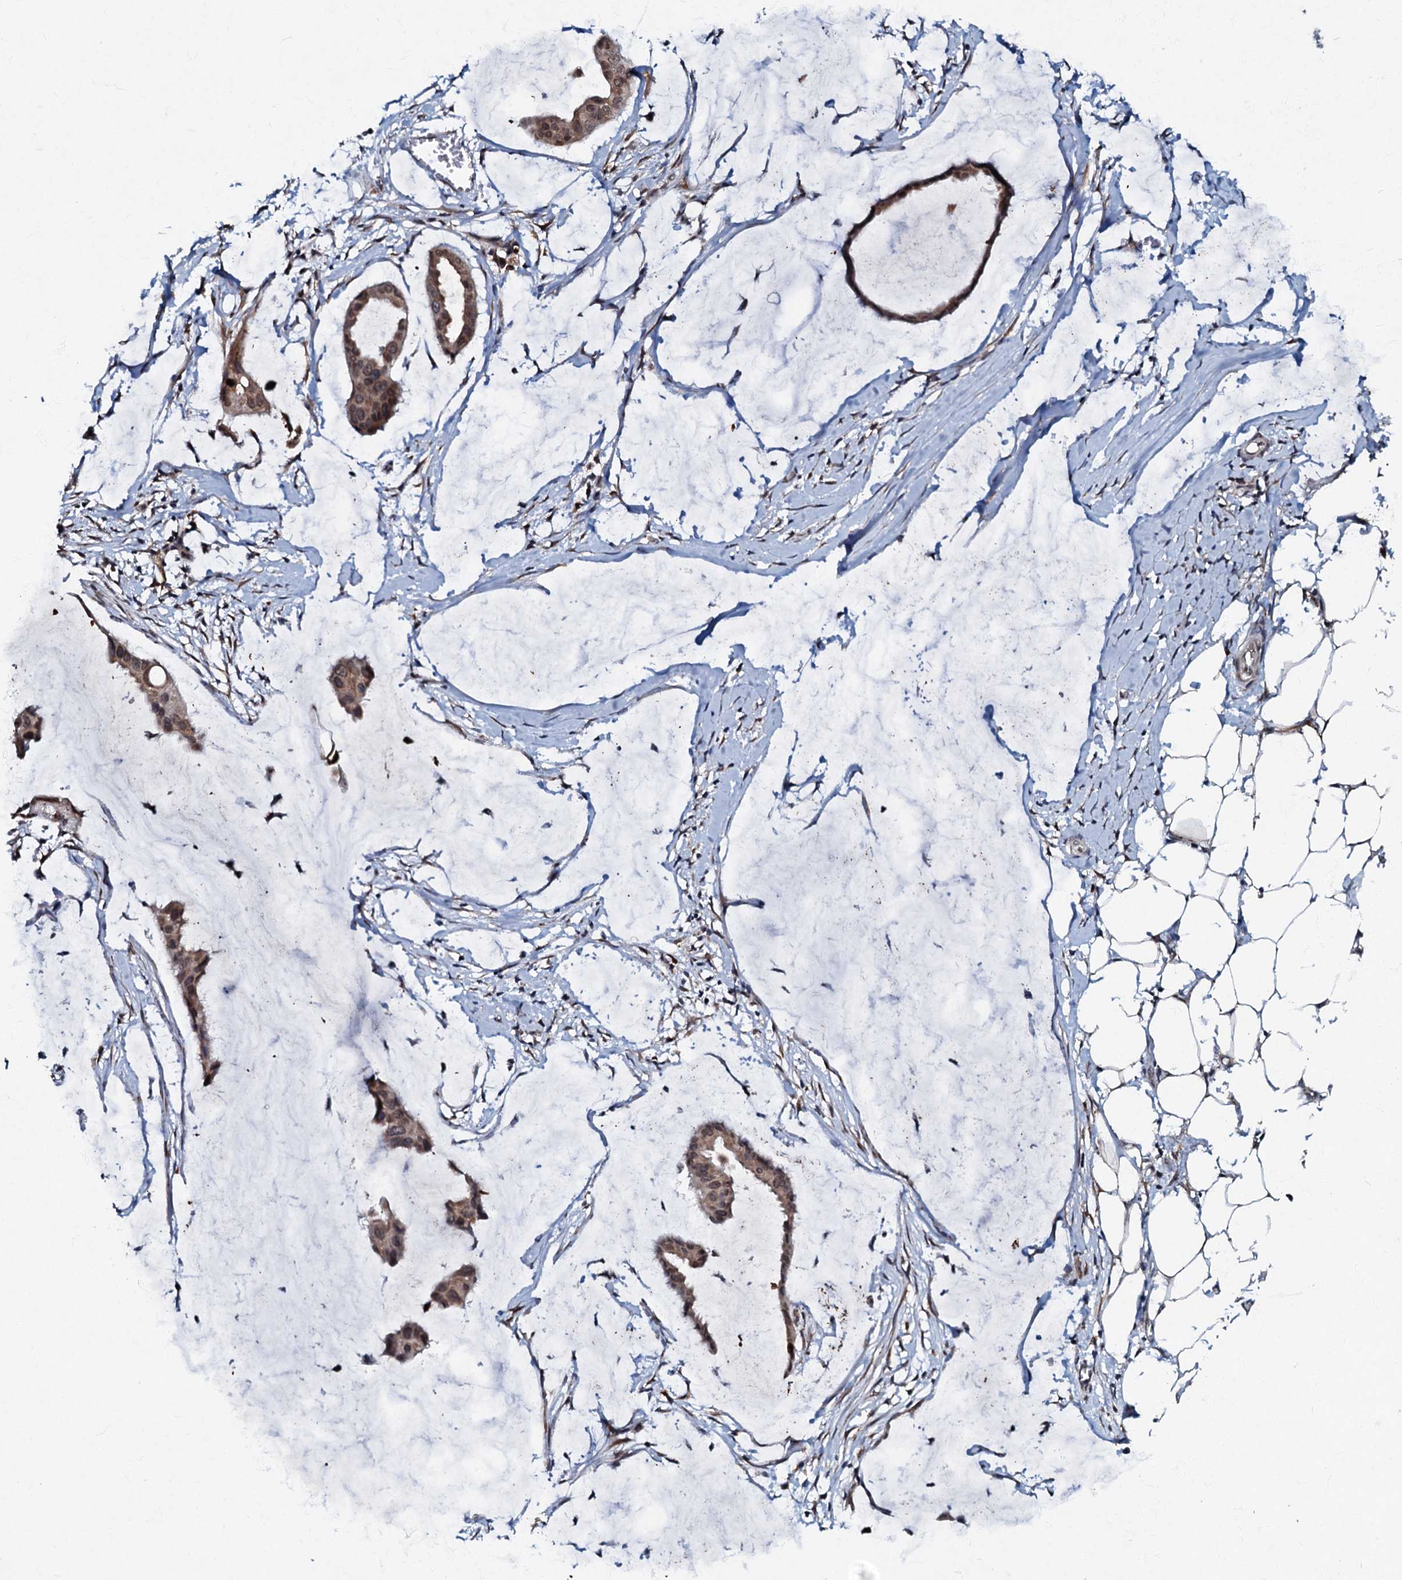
{"staining": {"intensity": "moderate", "quantity": ">75%", "location": "cytoplasmic/membranous,nuclear"}, "tissue": "ovarian cancer", "cell_type": "Tumor cells", "image_type": "cancer", "snomed": [{"axis": "morphology", "description": "Cystadenocarcinoma, mucinous, NOS"}, {"axis": "topography", "description": "Ovary"}], "caption": "The micrograph displays staining of mucinous cystadenocarcinoma (ovarian), revealing moderate cytoplasmic/membranous and nuclear protein staining (brown color) within tumor cells.", "gene": "C18orf32", "patient": {"sex": "female", "age": 73}}